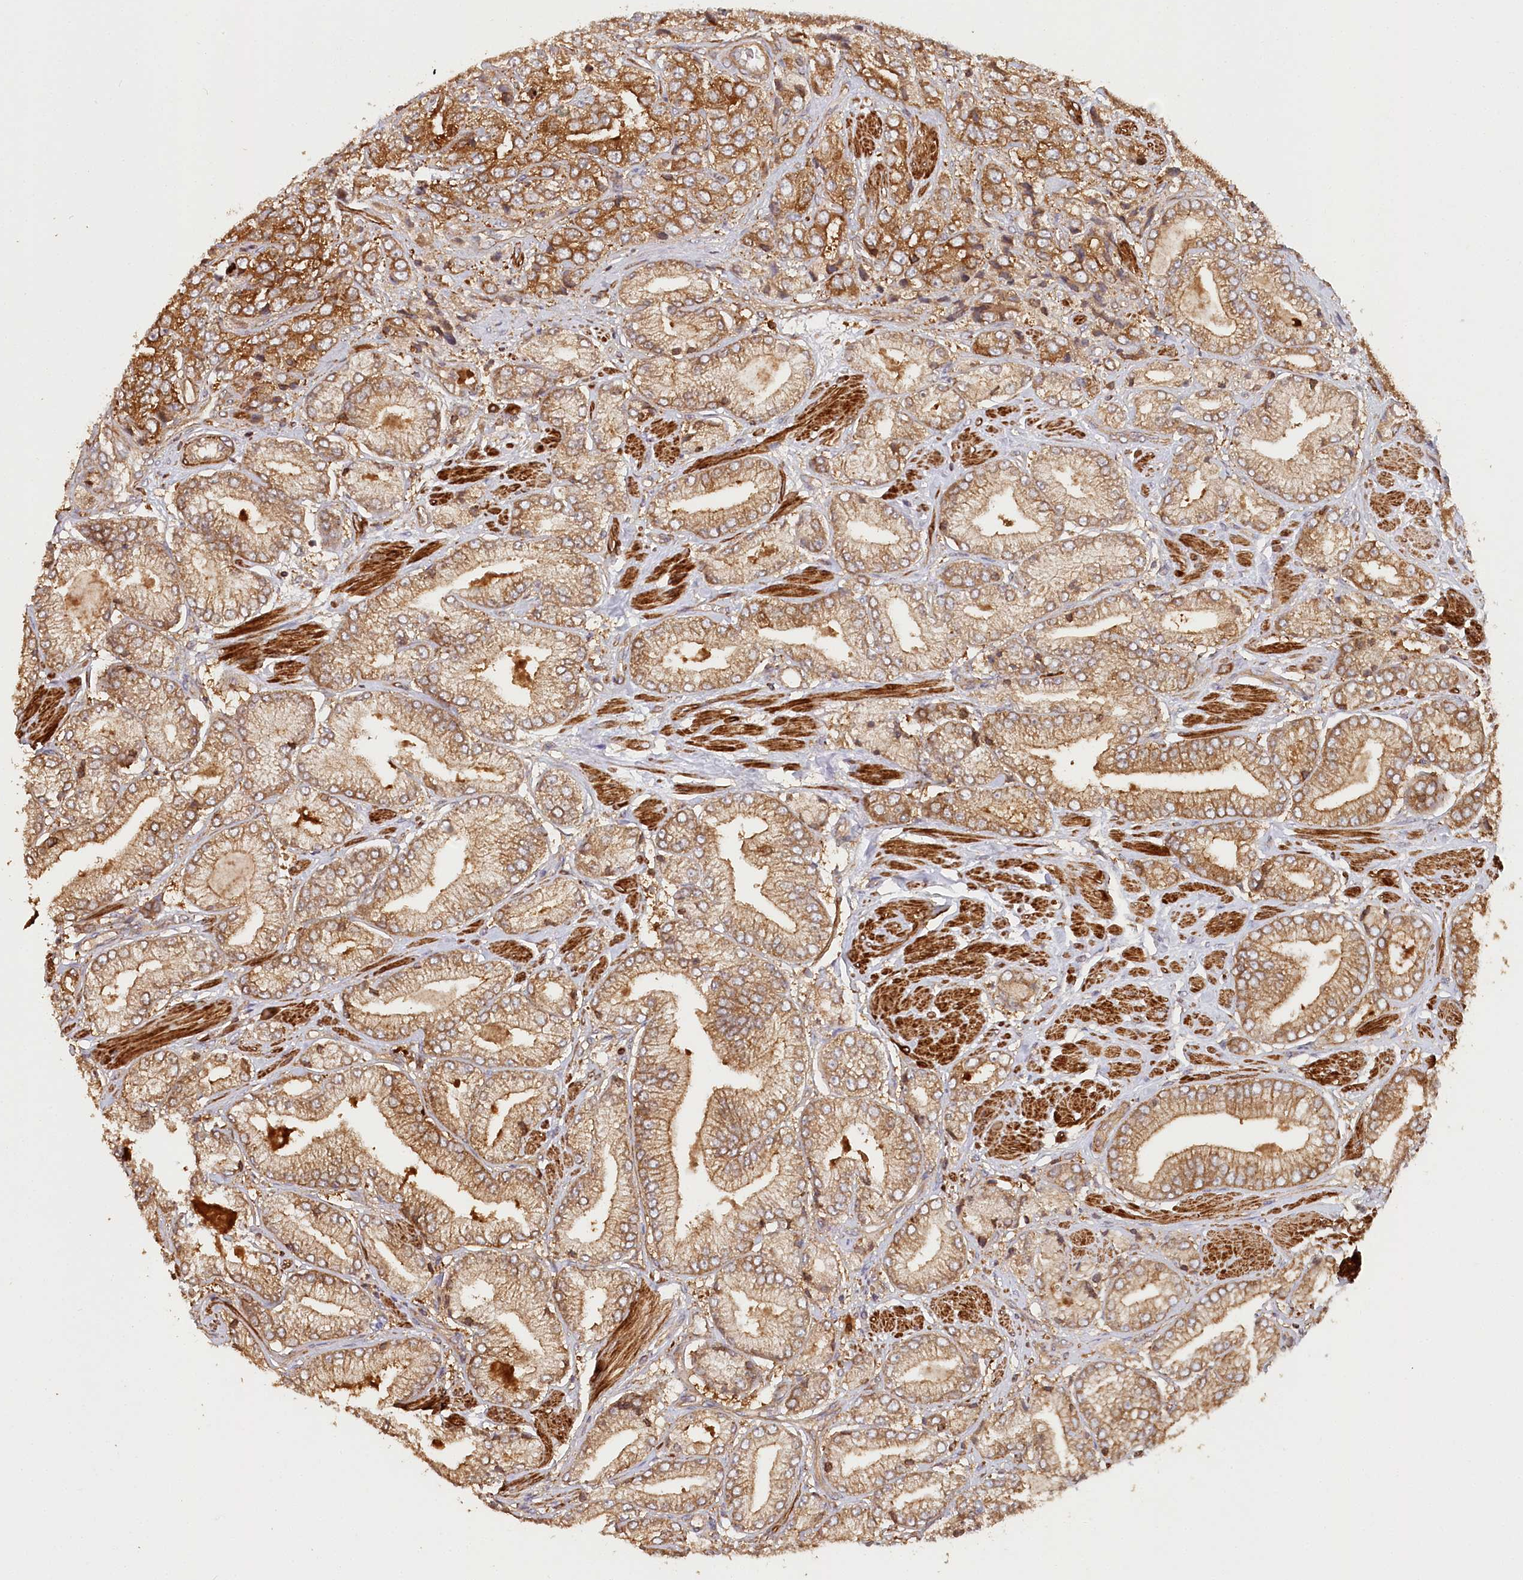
{"staining": {"intensity": "moderate", "quantity": ">75%", "location": "cytoplasmic/membranous"}, "tissue": "prostate cancer", "cell_type": "Tumor cells", "image_type": "cancer", "snomed": [{"axis": "morphology", "description": "Adenocarcinoma, High grade"}, {"axis": "topography", "description": "Prostate"}], "caption": "Tumor cells exhibit medium levels of moderate cytoplasmic/membranous positivity in about >75% of cells in adenocarcinoma (high-grade) (prostate). (Stains: DAB in brown, nuclei in blue, Microscopy: brightfield microscopy at high magnification).", "gene": "PAIP2", "patient": {"sex": "male", "age": 50}}